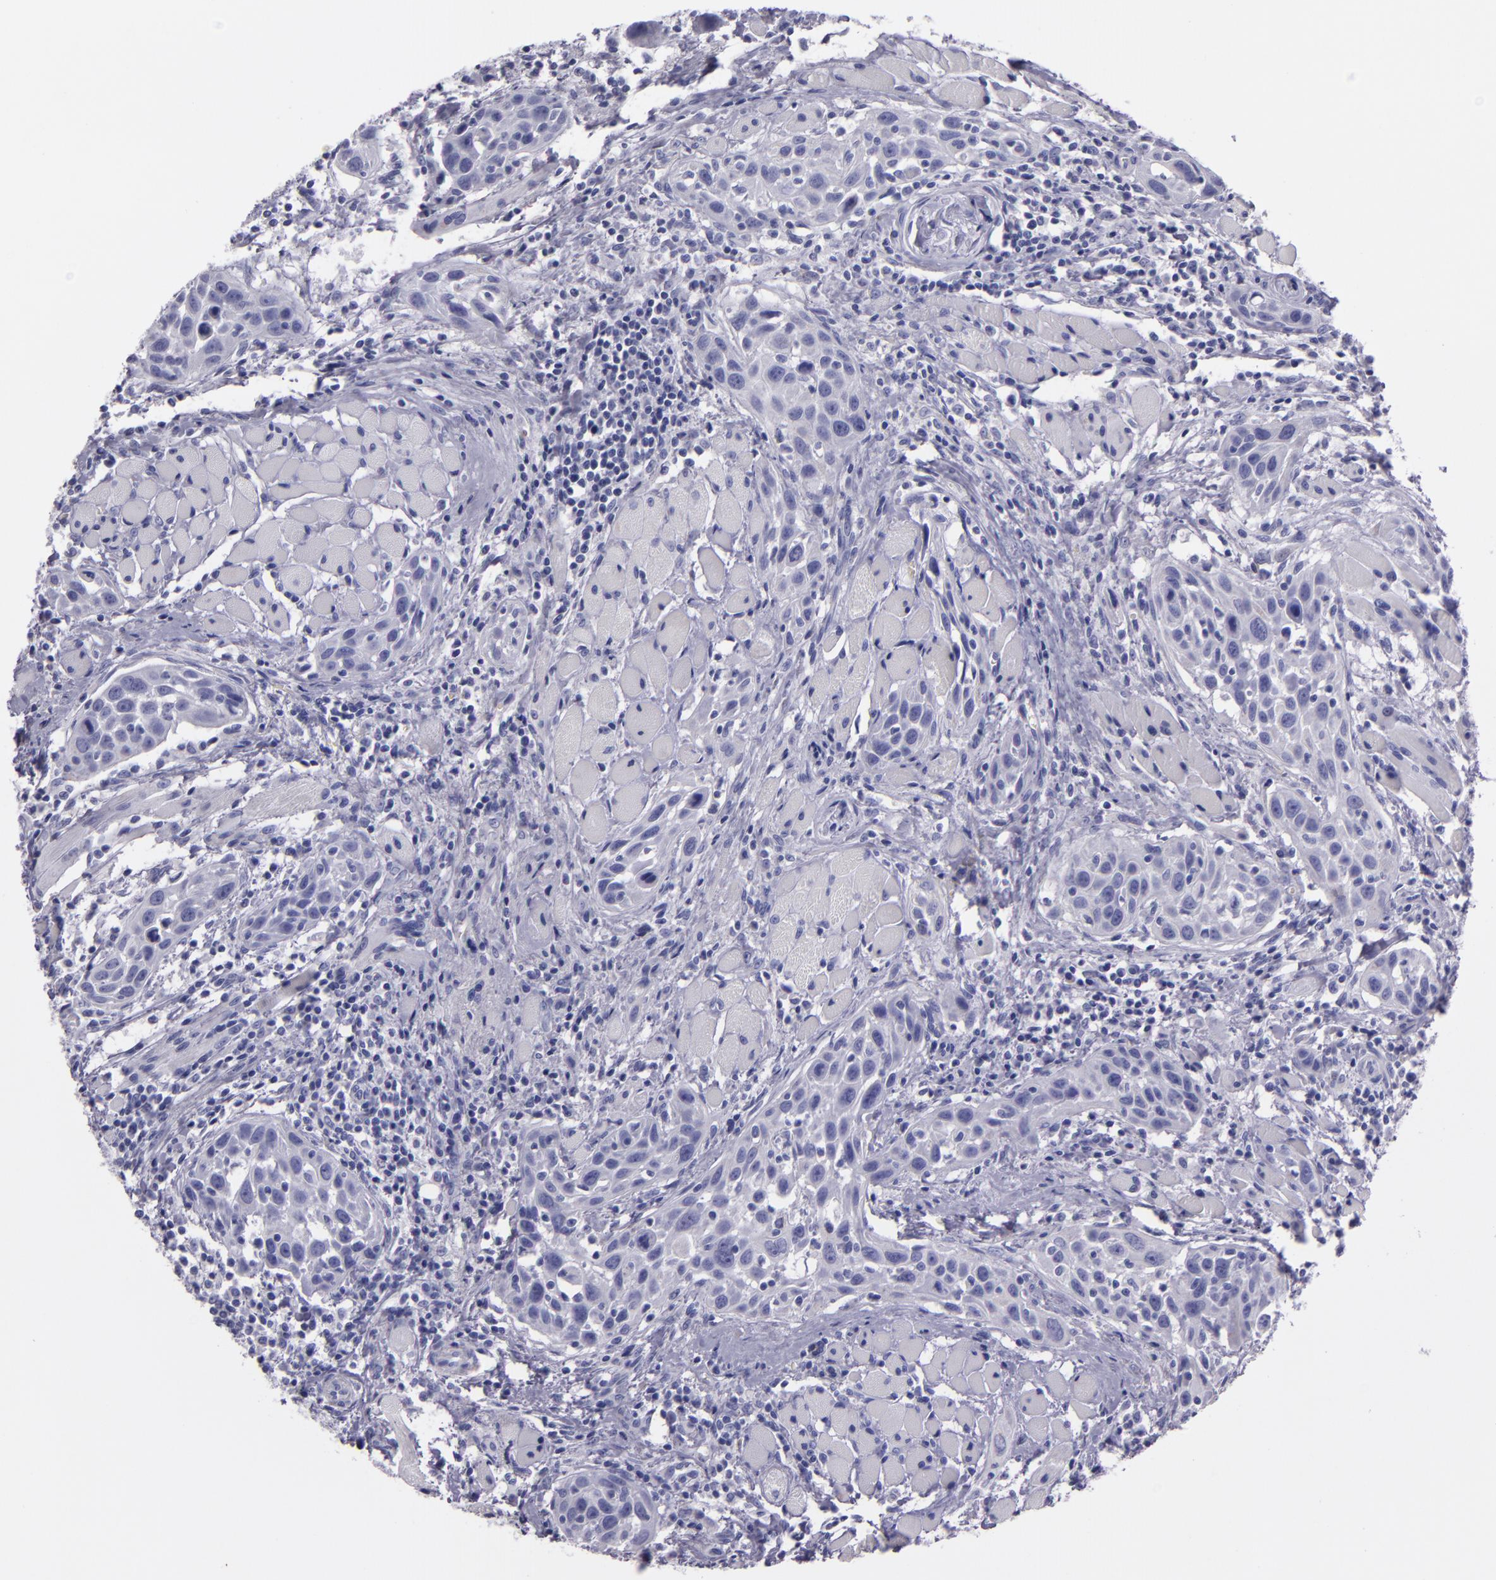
{"staining": {"intensity": "negative", "quantity": "none", "location": "none"}, "tissue": "head and neck cancer", "cell_type": "Tumor cells", "image_type": "cancer", "snomed": [{"axis": "morphology", "description": "Squamous cell carcinoma, NOS"}, {"axis": "topography", "description": "Oral tissue"}, {"axis": "topography", "description": "Head-Neck"}], "caption": "Head and neck squamous cell carcinoma was stained to show a protein in brown. There is no significant expression in tumor cells. (Stains: DAB (3,3'-diaminobenzidine) immunohistochemistry (IHC) with hematoxylin counter stain, Microscopy: brightfield microscopy at high magnification).", "gene": "MUC5AC", "patient": {"sex": "female", "age": 50}}